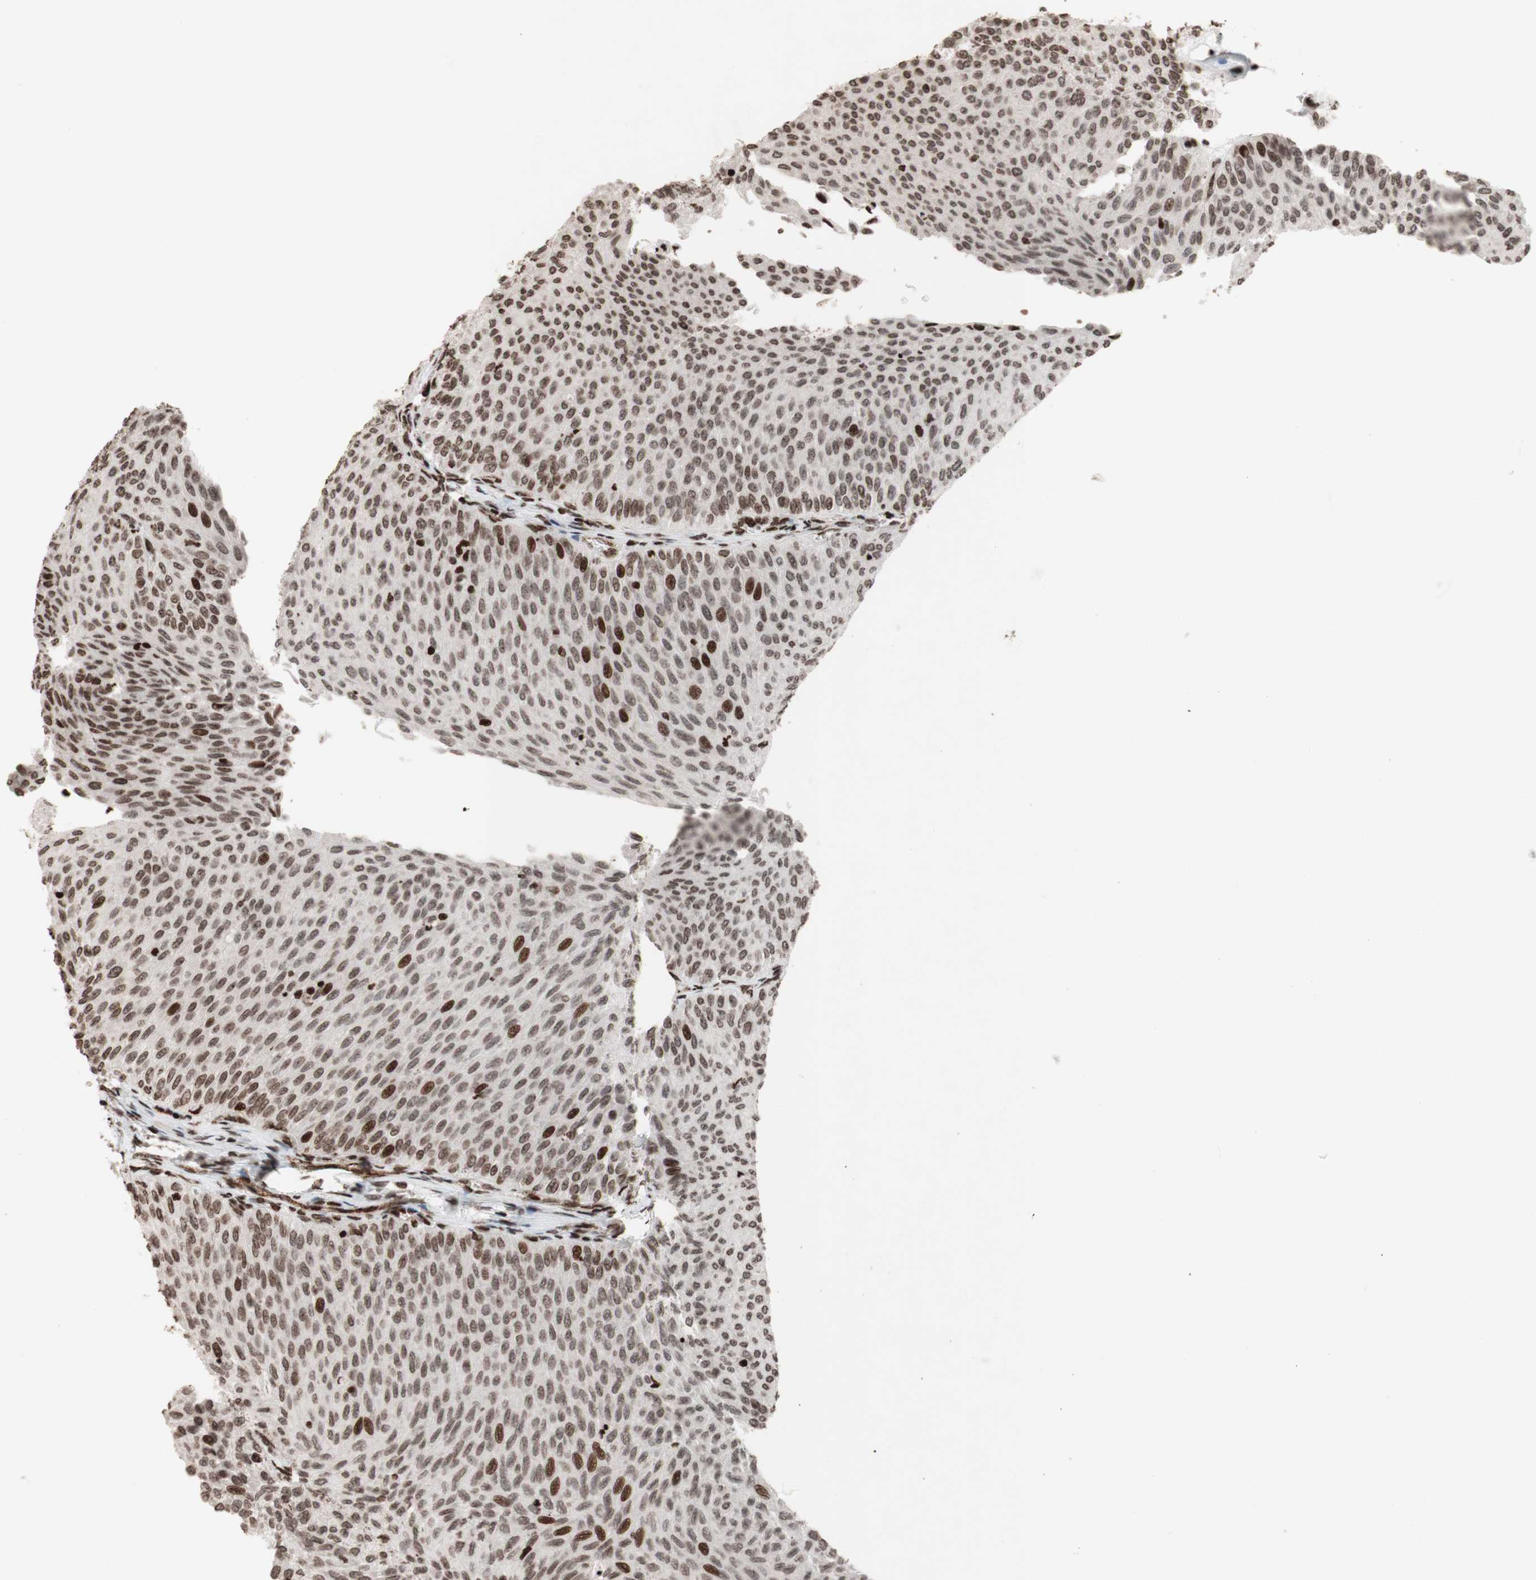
{"staining": {"intensity": "moderate", "quantity": ">75%", "location": "nuclear"}, "tissue": "urothelial cancer", "cell_type": "Tumor cells", "image_type": "cancer", "snomed": [{"axis": "morphology", "description": "Urothelial carcinoma, Low grade"}, {"axis": "topography", "description": "Urinary bladder"}], "caption": "Immunohistochemistry histopathology image of neoplastic tissue: urothelial carcinoma (low-grade) stained using immunohistochemistry displays medium levels of moderate protein expression localized specifically in the nuclear of tumor cells, appearing as a nuclear brown color.", "gene": "NCAPD2", "patient": {"sex": "male", "age": 78}}